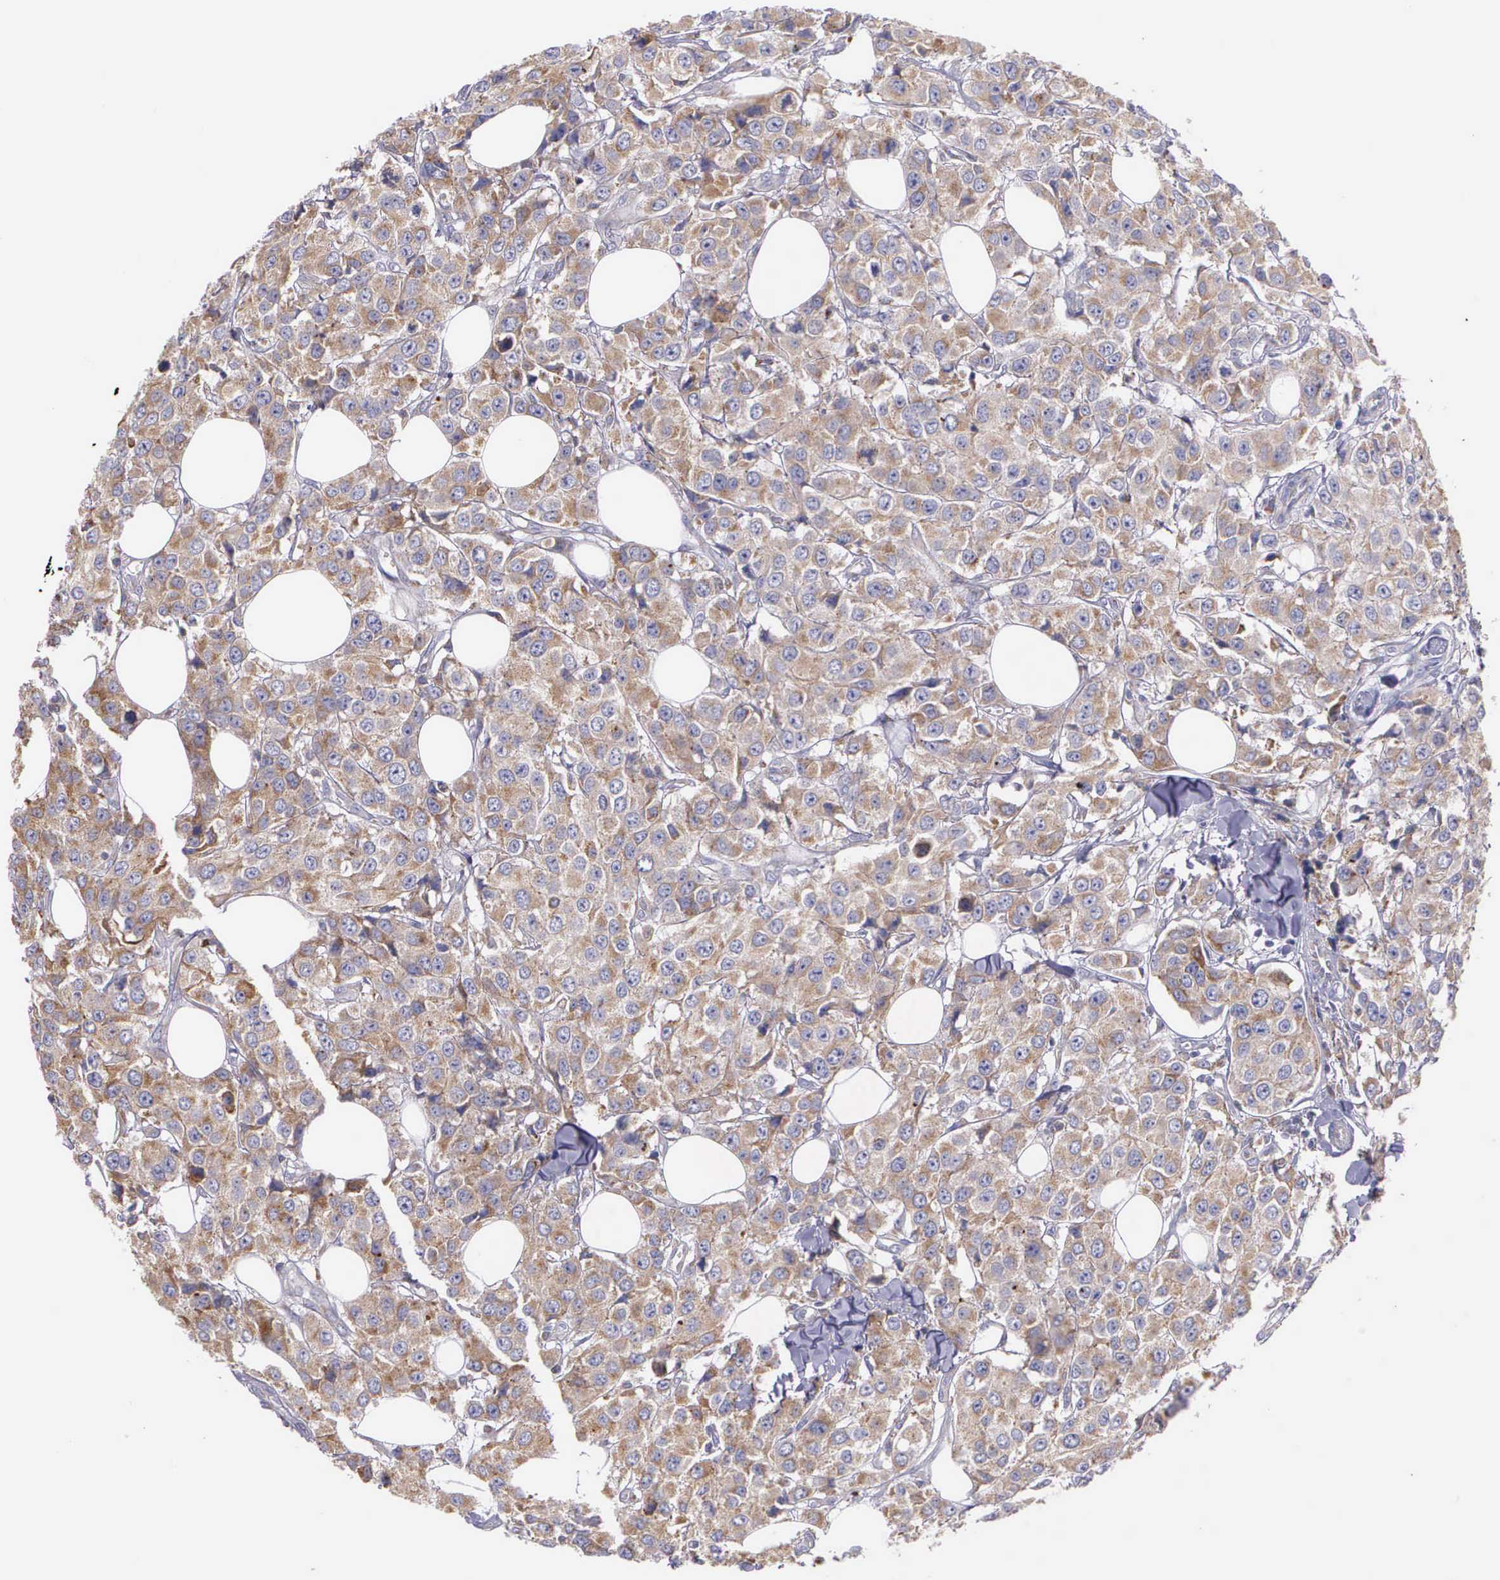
{"staining": {"intensity": "weak", "quantity": ">75%", "location": "cytoplasmic/membranous"}, "tissue": "breast cancer", "cell_type": "Tumor cells", "image_type": "cancer", "snomed": [{"axis": "morphology", "description": "Duct carcinoma"}, {"axis": "topography", "description": "Breast"}], "caption": "This photomicrograph reveals immunohistochemistry (IHC) staining of human breast cancer, with low weak cytoplasmic/membranous staining in about >75% of tumor cells.", "gene": "MIA2", "patient": {"sex": "female", "age": 58}}